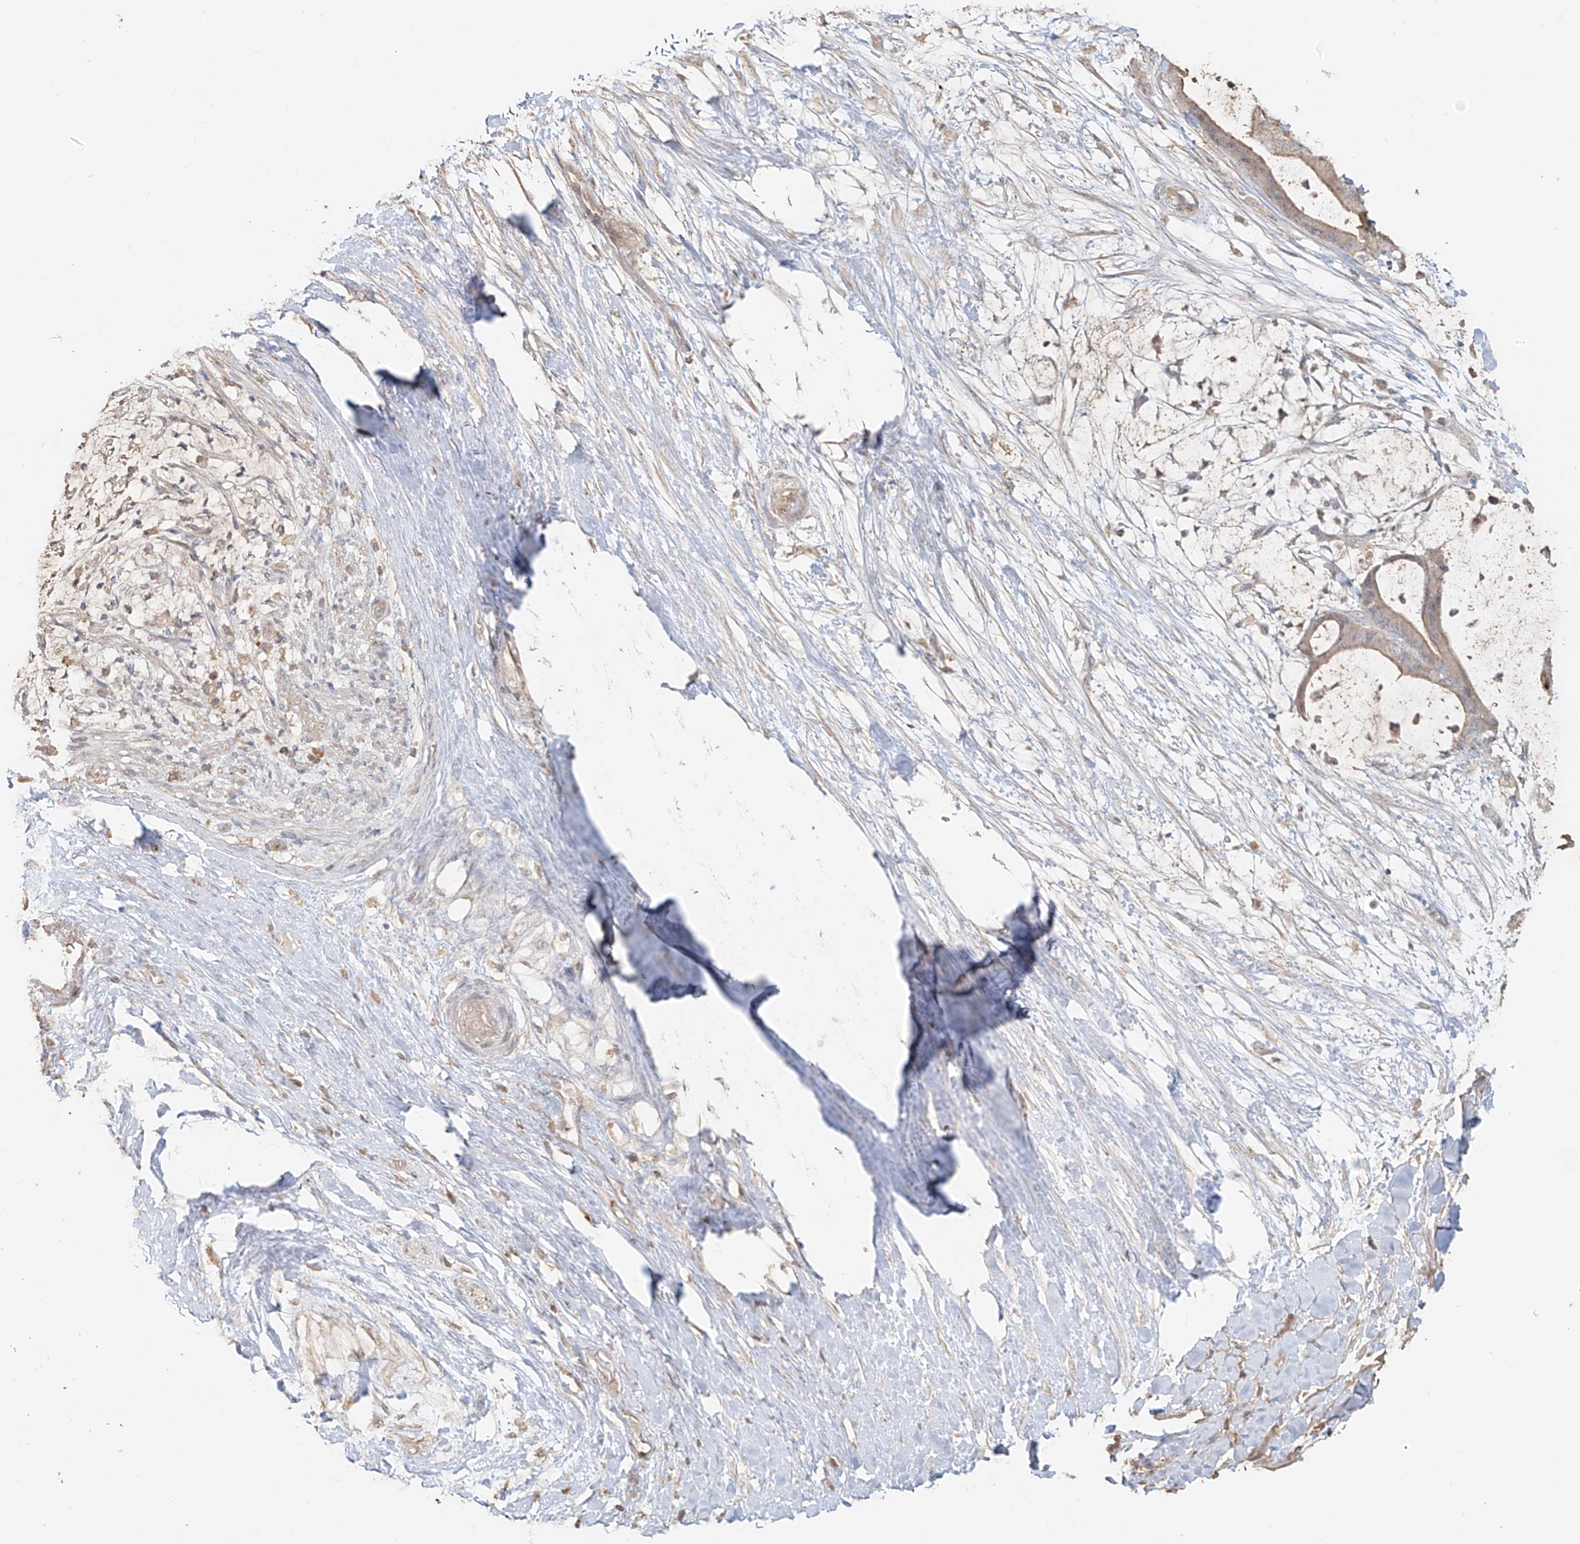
{"staining": {"intensity": "negative", "quantity": "none", "location": "none"}, "tissue": "liver cancer", "cell_type": "Tumor cells", "image_type": "cancer", "snomed": [{"axis": "morphology", "description": "Cholangiocarcinoma"}, {"axis": "topography", "description": "Liver"}], "caption": "Liver cholangiocarcinoma was stained to show a protein in brown. There is no significant expression in tumor cells. (IHC, brightfield microscopy, high magnification).", "gene": "NPHS1", "patient": {"sex": "female", "age": 73}}